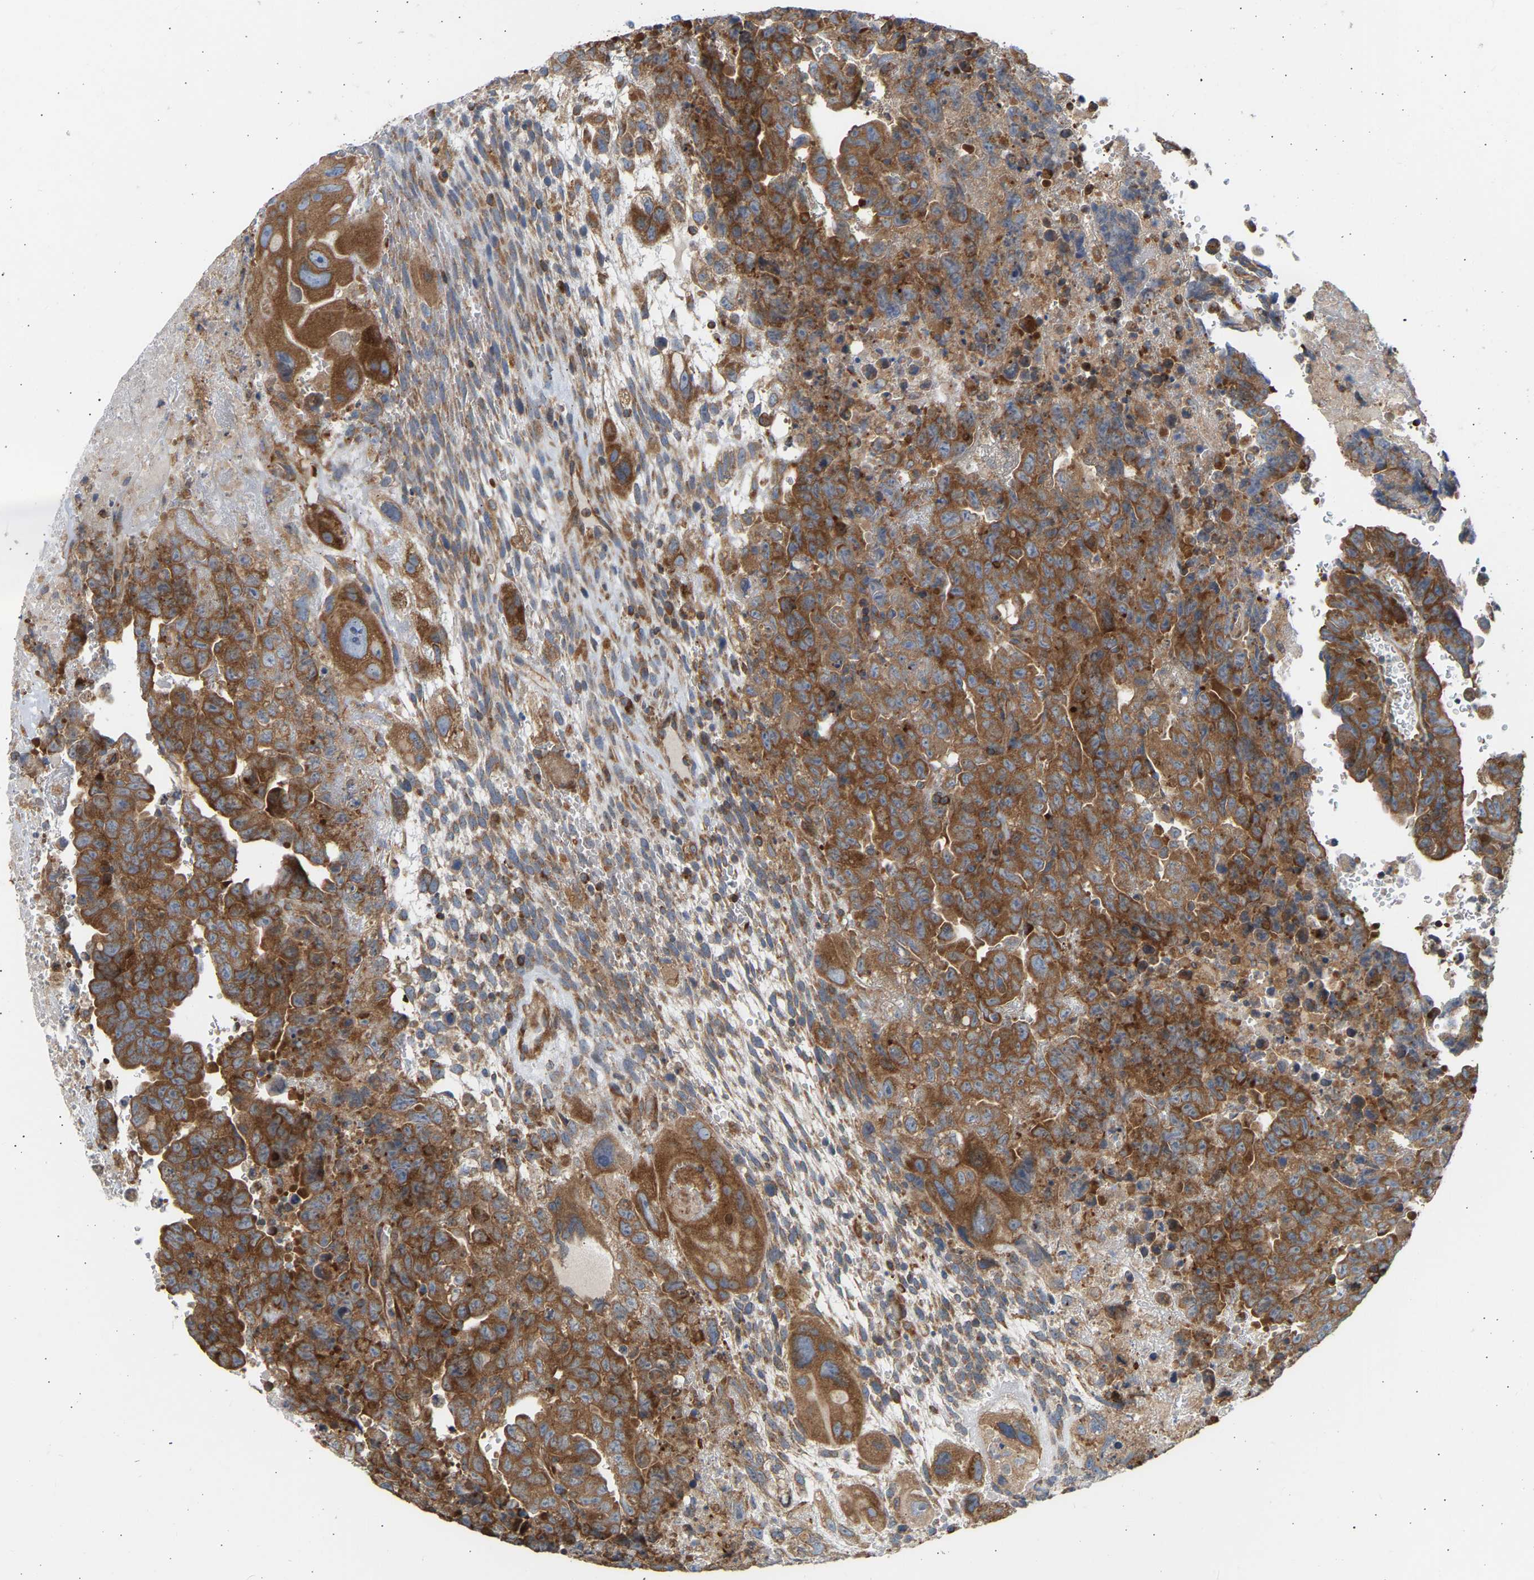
{"staining": {"intensity": "moderate", "quantity": ">75%", "location": "cytoplasmic/membranous"}, "tissue": "testis cancer", "cell_type": "Tumor cells", "image_type": "cancer", "snomed": [{"axis": "morphology", "description": "Carcinoma, Embryonal, NOS"}, {"axis": "topography", "description": "Testis"}], "caption": "DAB immunohistochemical staining of human testis embryonal carcinoma shows moderate cytoplasmic/membranous protein staining in about >75% of tumor cells.", "gene": "GCN1", "patient": {"sex": "male", "age": 28}}